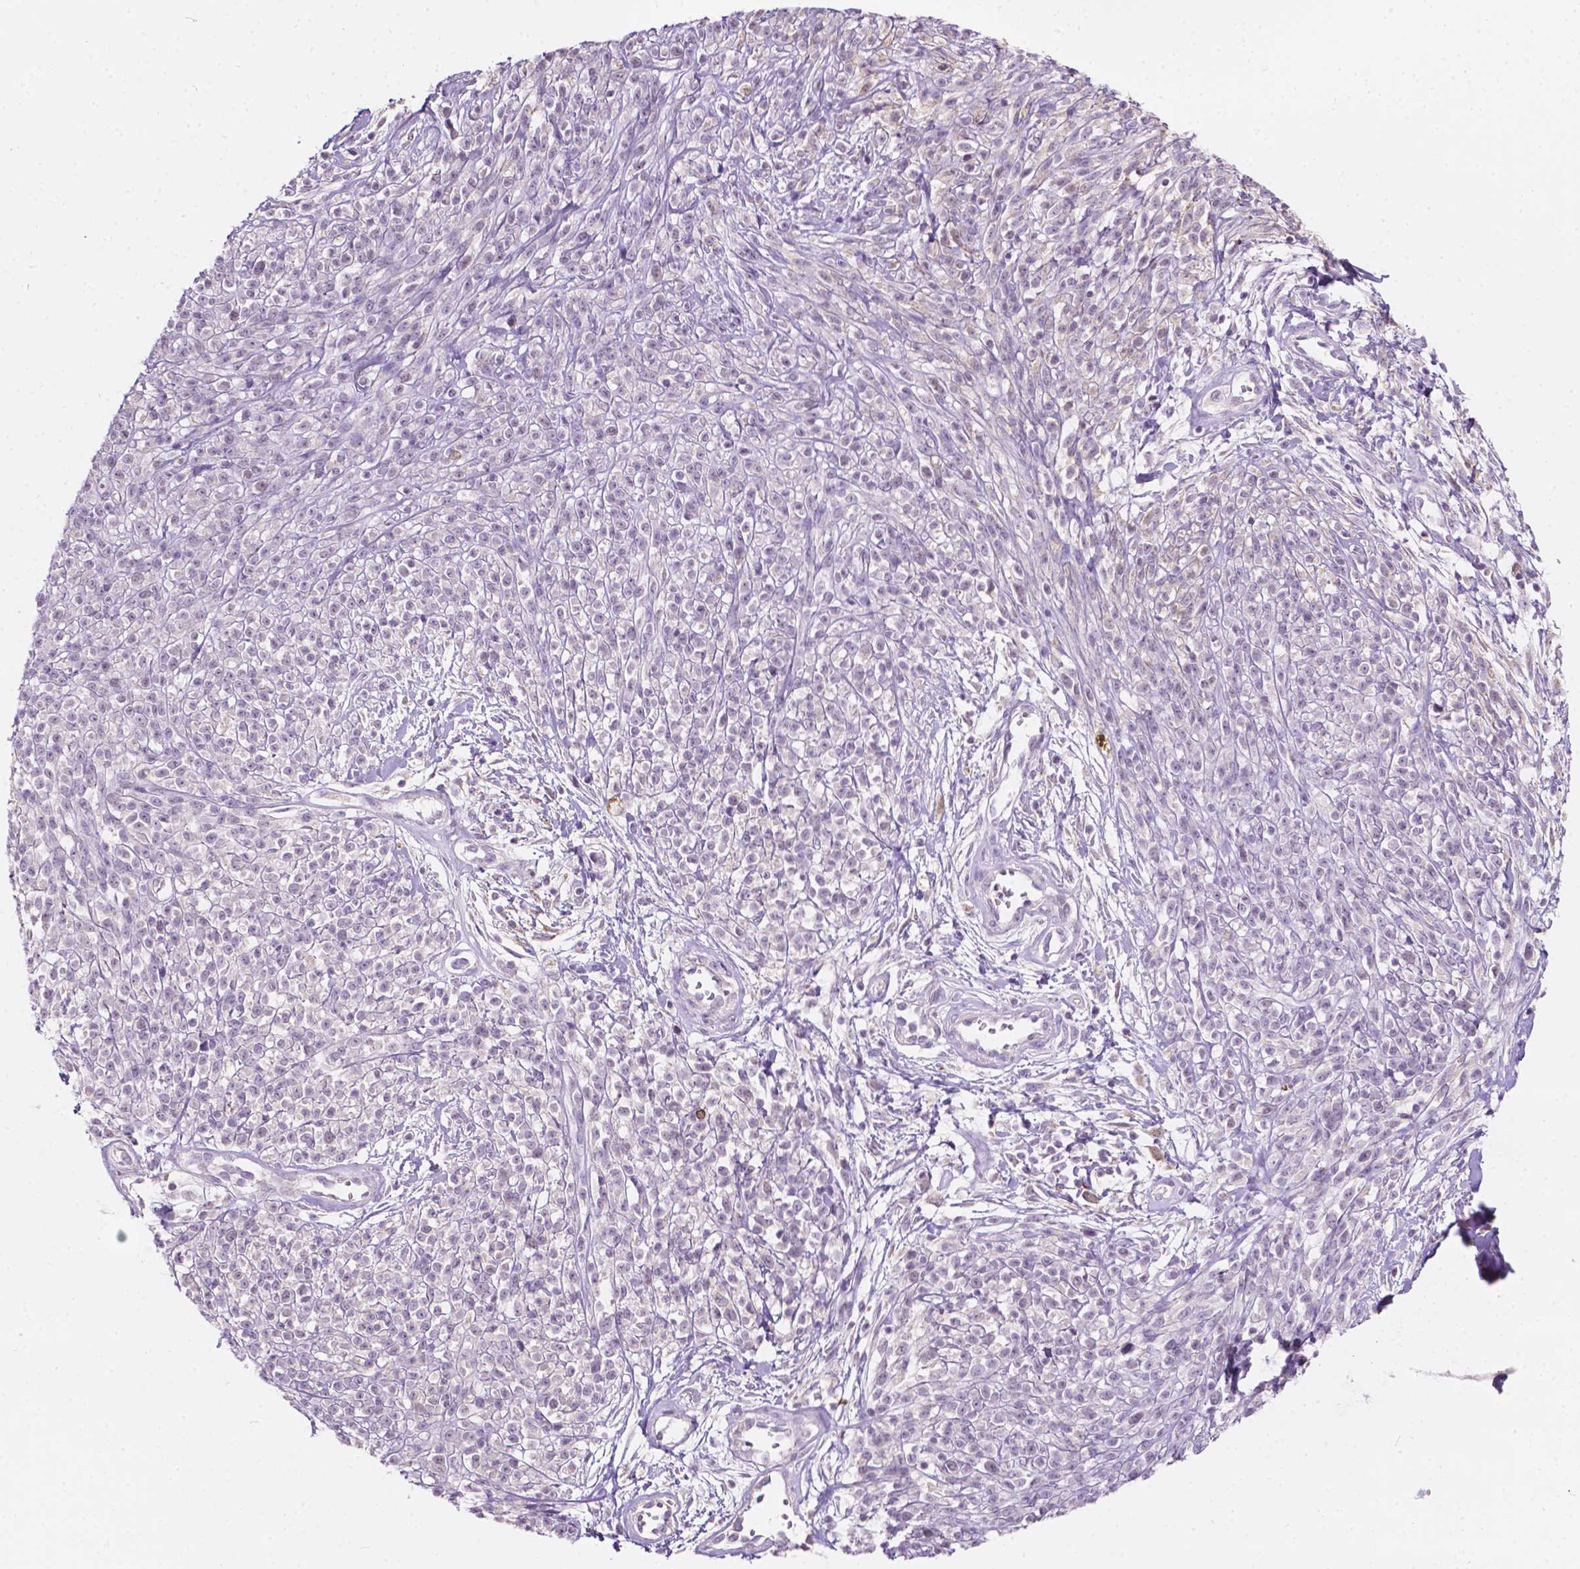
{"staining": {"intensity": "negative", "quantity": "none", "location": "none"}, "tissue": "melanoma", "cell_type": "Tumor cells", "image_type": "cancer", "snomed": [{"axis": "morphology", "description": "Malignant melanoma, NOS"}, {"axis": "topography", "description": "Skin"}, {"axis": "topography", "description": "Skin of trunk"}], "caption": "Human melanoma stained for a protein using IHC demonstrates no positivity in tumor cells.", "gene": "NOS1AP", "patient": {"sex": "male", "age": 74}}